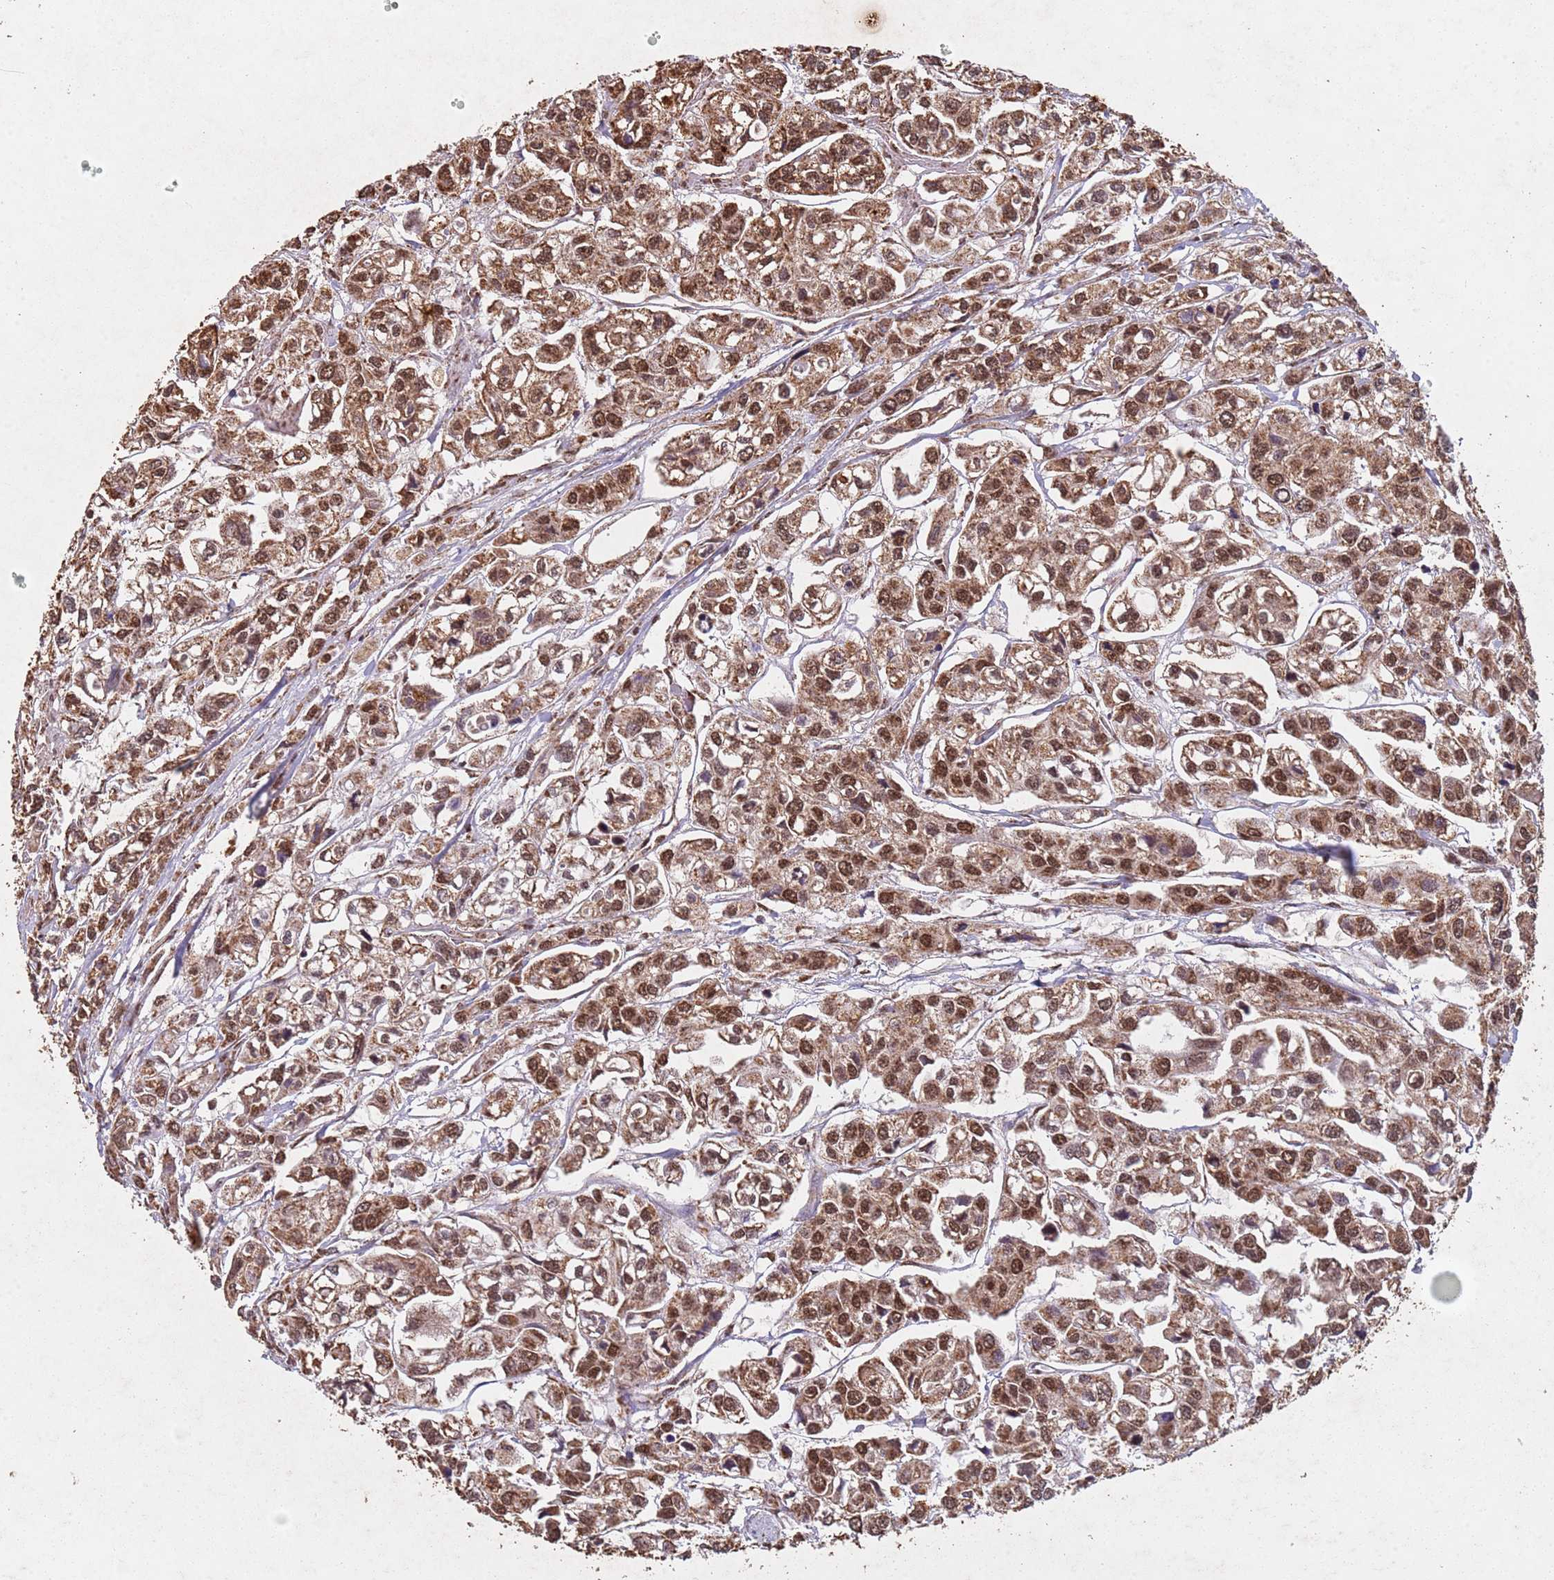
{"staining": {"intensity": "moderate", "quantity": ">75%", "location": "cytoplasmic/membranous,nuclear"}, "tissue": "urothelial cancer", "cell_type": "Tumor cells", "image_type": "cancer", "snomed": [{"axis": "morphology", "description": "Urothelial carcinoma, High grade"}, {"axis": "topography", "description": "Urinary bladder"}], "caption": "Human urothelial carcinoma (high-grade) stained with a protein marker shows moderate staining in tumor cells.", "gene": "HDAC10", "patient": {"sex": "male", "age": 67}}